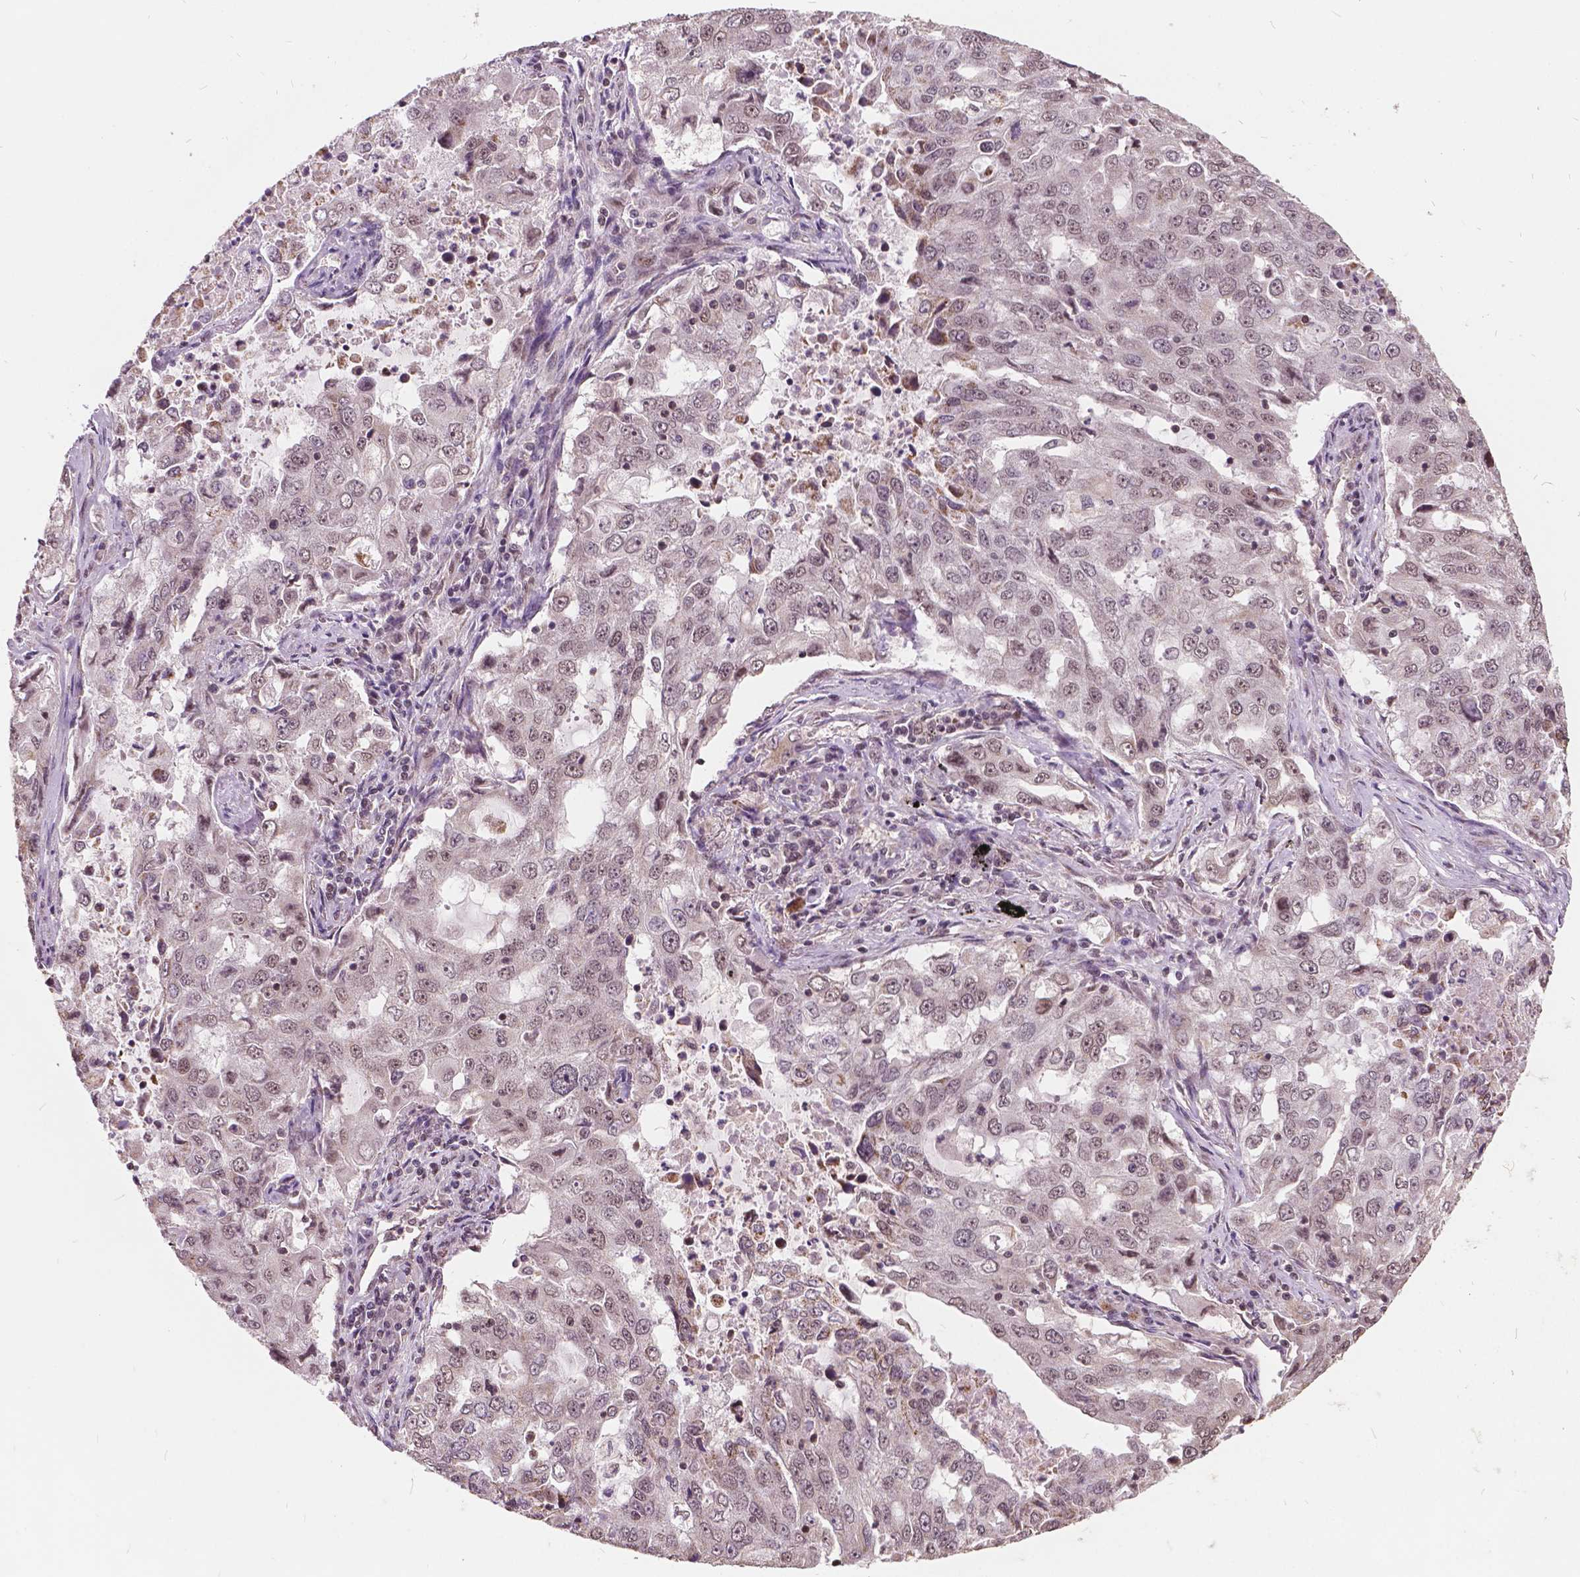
{"staining": {"intensity": "weak", "quantity": "25%-75%", "location": "nuclear"}, "tissue": "lung cancer", "cell_type": "Tumor cells", "image_type": "cancer", "snomed": [{"axis": "morphology", "description": "Adenocarcinoma, NOS"}, {"axis": "topography", "description": "Lung"}], "caption": "Tumor cells demonstrate low levels of weak nuclear positivity in about 25%-75% of cells in human lung cancer.", "gene": "GPS2", "patient": {"sex": "female", "age": 61}}